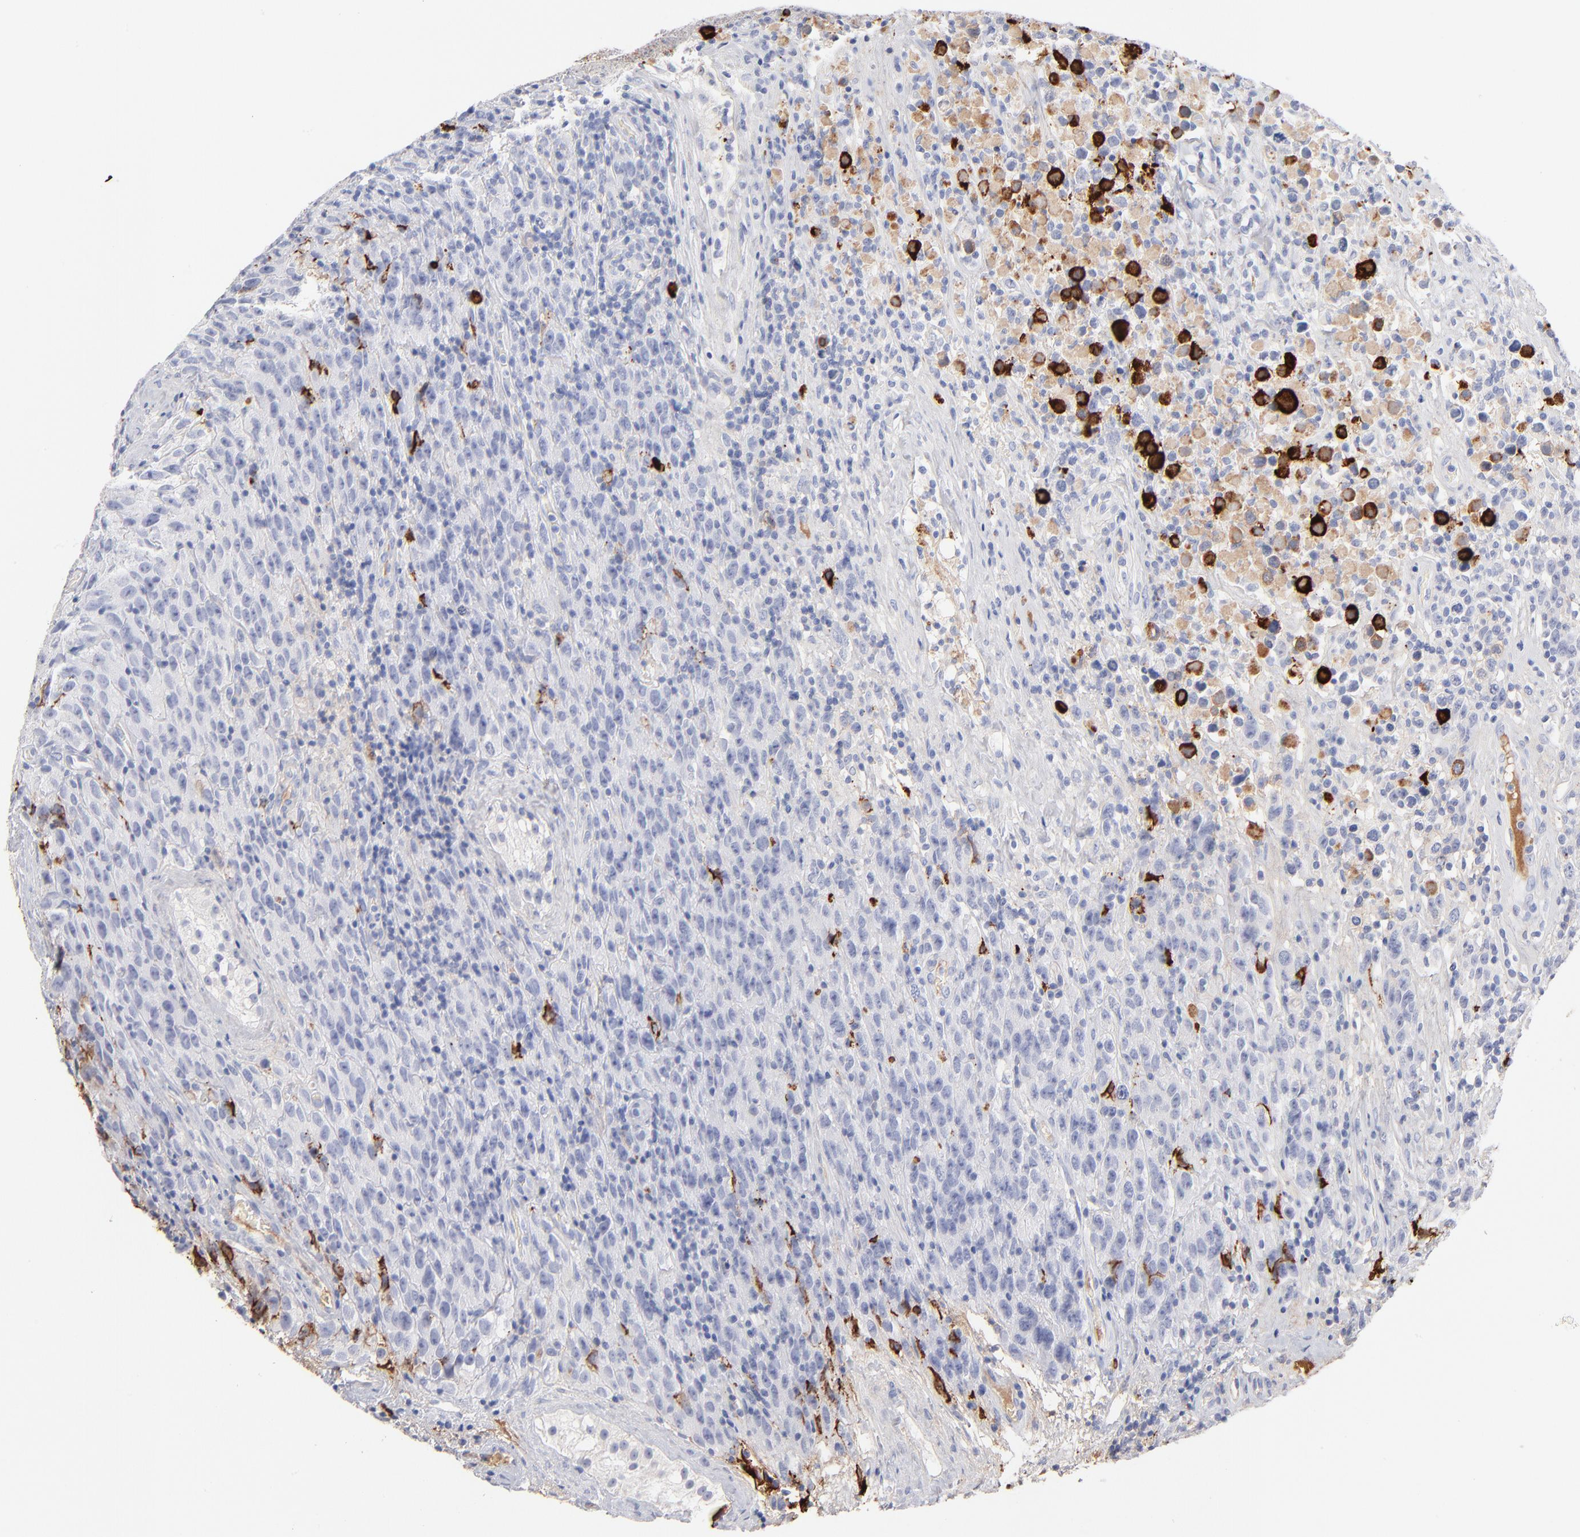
{"staining": {"intensity": "negative", "quantity": "none", "location": "none"}, "tissue": "testis cancer", "cell_type": "Tumor cells", "image_type": "cancer", "snomed": [{"axis": "morphology", "description": "Seminoma, NOS"}, {"axis": "topography", "description": "Testis"}], "caption": "Testis cancer (seminoma) stained for a protein using immunohistochemistry demonstrates no staining tumor cells.", "gene": "APOH", "patient": {"sex": "male", "age": 52}}